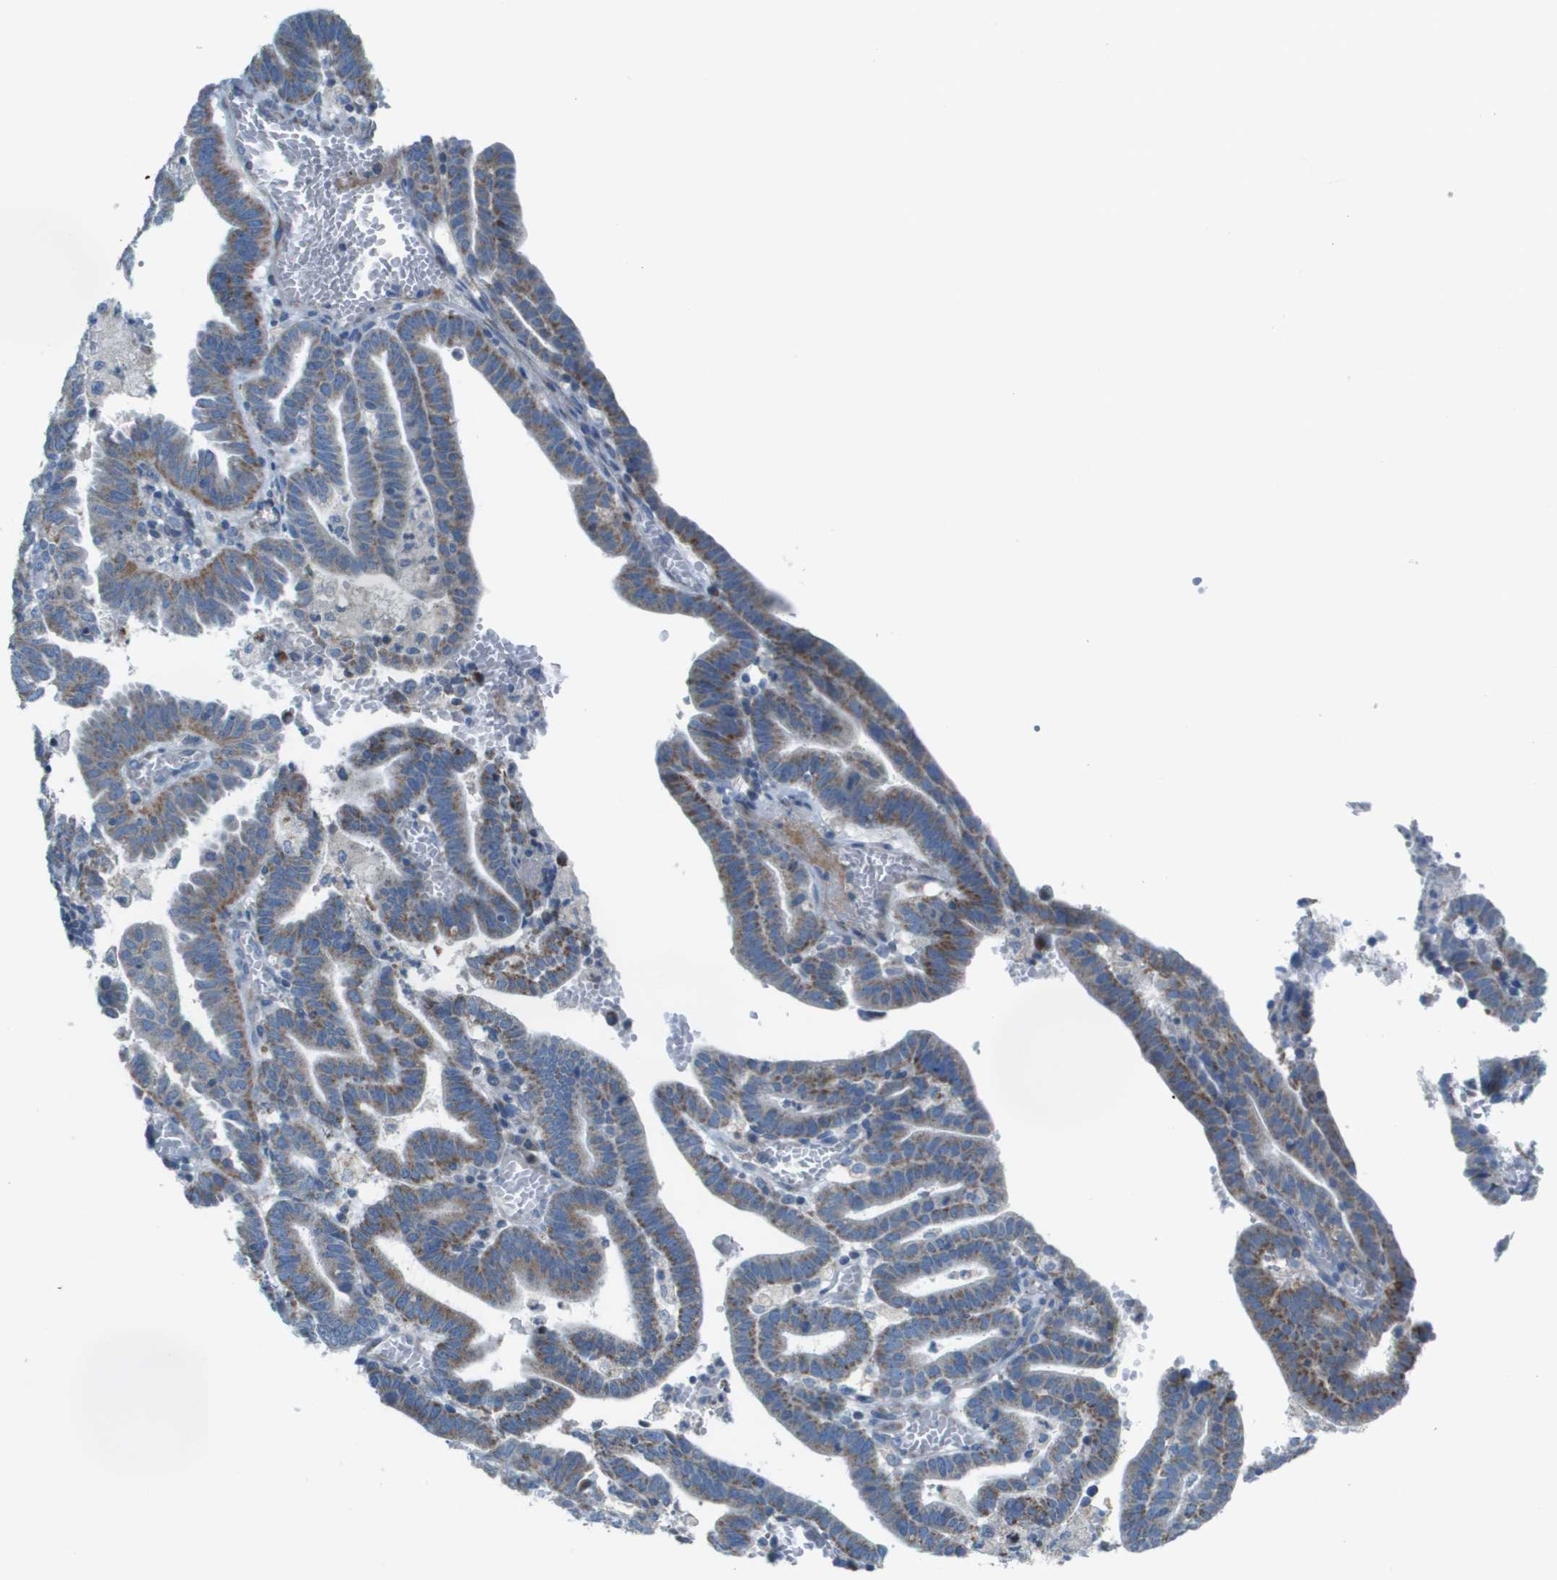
{"staining": {"intensity": "moderate", "quantity": "25%-75%", "location": "cytoplasmic/membranous"}, "tissue": "endometrial cancer", "cell_type": "Tumor cells", "image_type": "cancer", "snomed": [{"axis": "morphology", "description": "Adenocarcinoma, NOS"}, {"axis": "topography", "description": "Uterus"}], "caption": "Immunohistochemistry staining of endometrial cancer, which shows medium levels of moderate cytoplasmic/membranous staining in approximately 25%-75% of tumor cells indicating moderate cytoplasmic/membranous protein expression. The staining was performed using DAB (brown) for protein detection and nuclei were counterstained in hematoxylin (blue).", "gene": "GALNT6", "patient": {"sex": "female", "age": 83}}